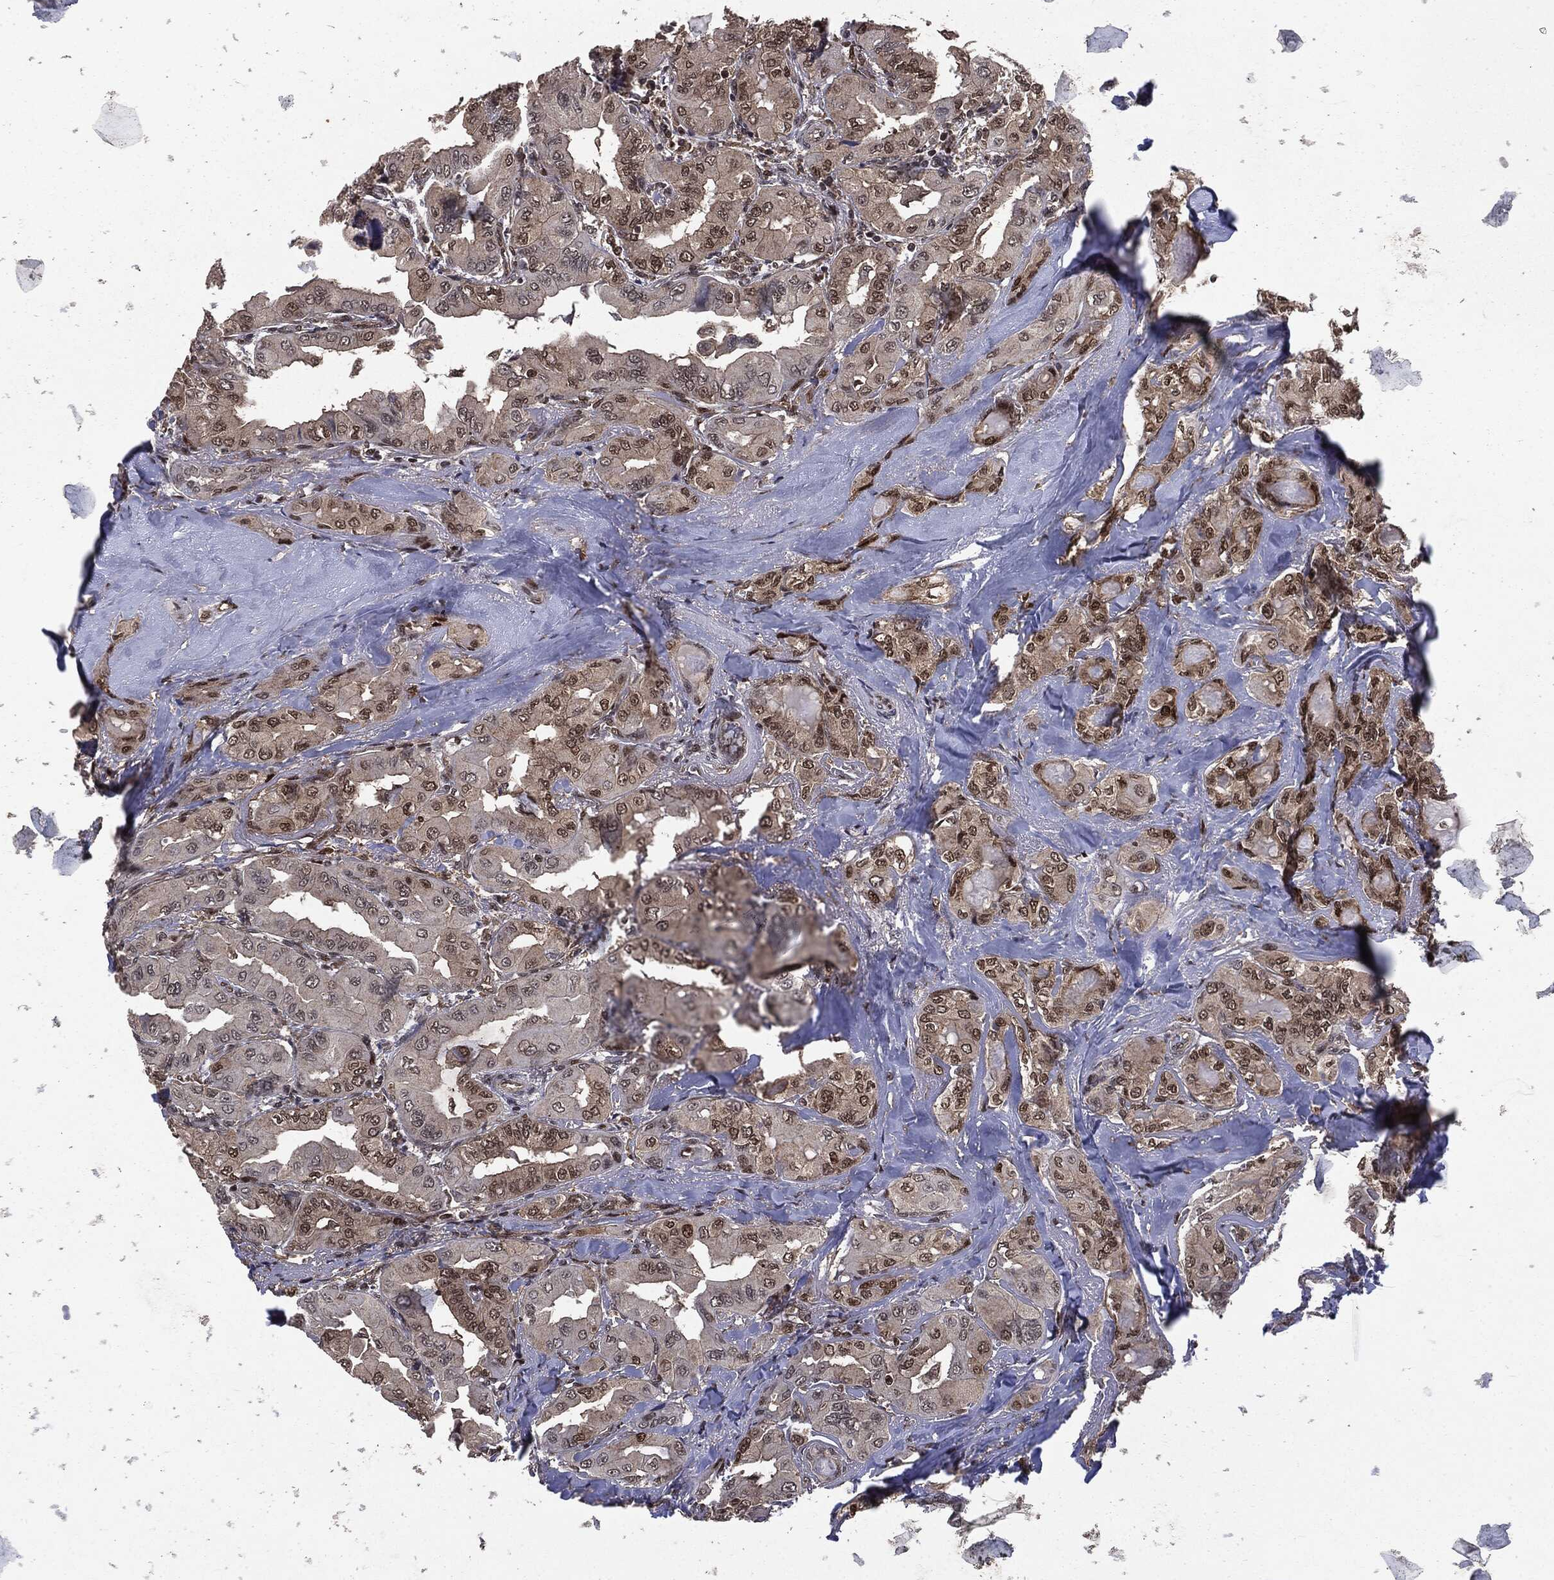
{"staining": {"intensity": "weak", "quantity": ">75%", "location": "cytoplasmic/membranous,nuclear"}, "tissue": "thyroid cancer", "cell_type": "Tumor cells", "image_type": "cancer", "snomed": [{"axis": "morphology", "description": "Normal tissue, NOS"}, {"axis": "morphology", "description": "Papillary adenocarcinoma, NOS"}, {"axis": "topography", "description": "Thyroid gland"}], "caption": "Protein staining displays weak cytoplasmic/membranous and nuclear staining in about >75% of tumor cells in papillary adenocarcinoma (thyroid). The staining was performed using DAB to visualize the protein expression in brown, while the nuclei were stained in blue with hematoxylin (Magnification: 20x).", "gene": "PTPA", "patient": {"sex": "female", "age": 66}}